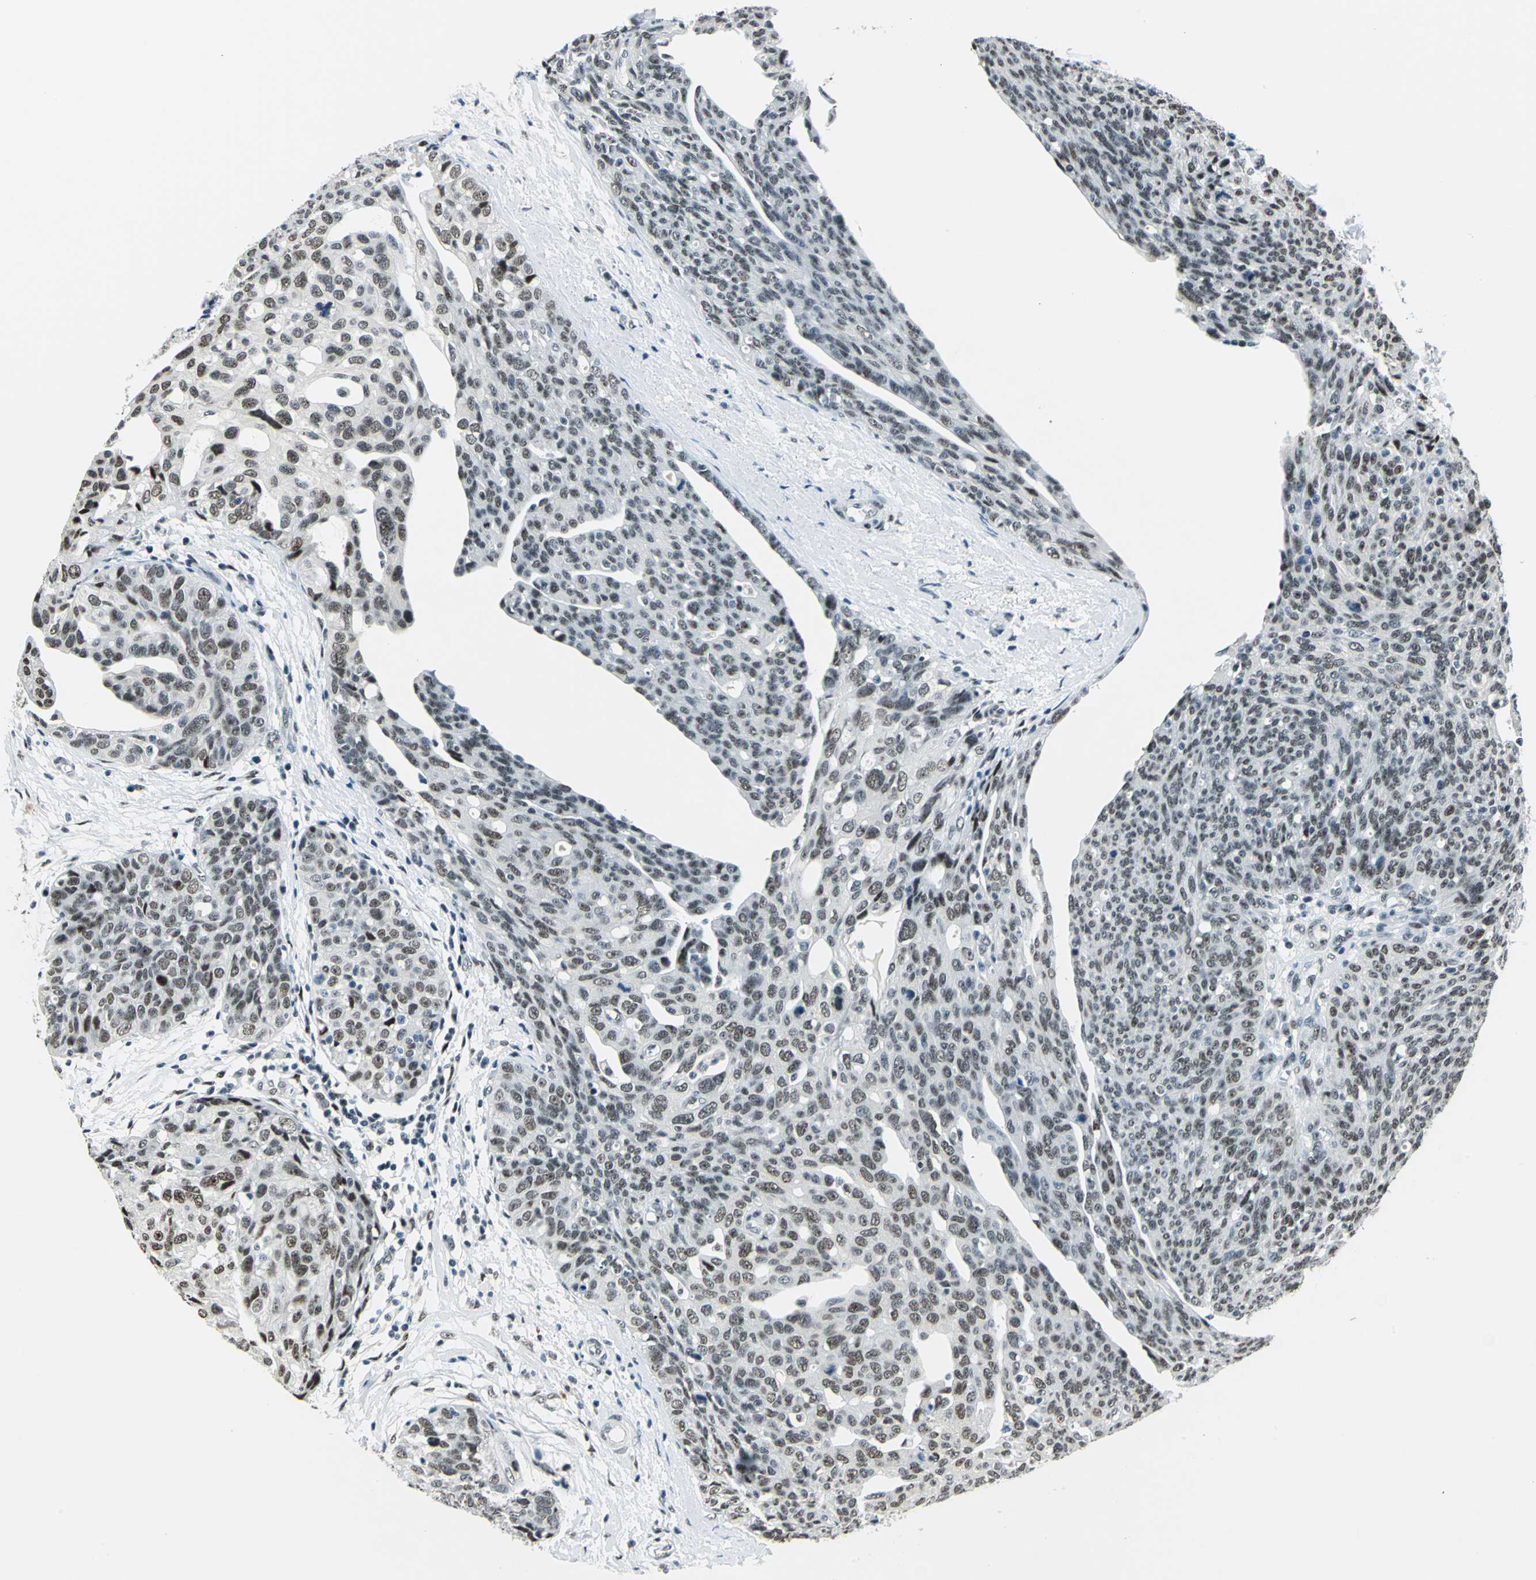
{"staining": {"intensity": "moderate", "quantity": ">75%", "location": "nuclear"}, "tissue": "ovarian cancer", "cell_type": "Tumor cells", "image_type": "cancer", "snomed": [{"axis": "morphology", "description": "Carcinoma, endometroid"}, {"axis": "topography", "description": "Ovary"}], "caption": "Endometroid carcinoma (ovarian) stained with immunohistochemistry demonstrates moderate nuclear staining in about >75% of tumor cells.", "gene": "KAT6B", "patient": {"sex": "female", "age": 60}}